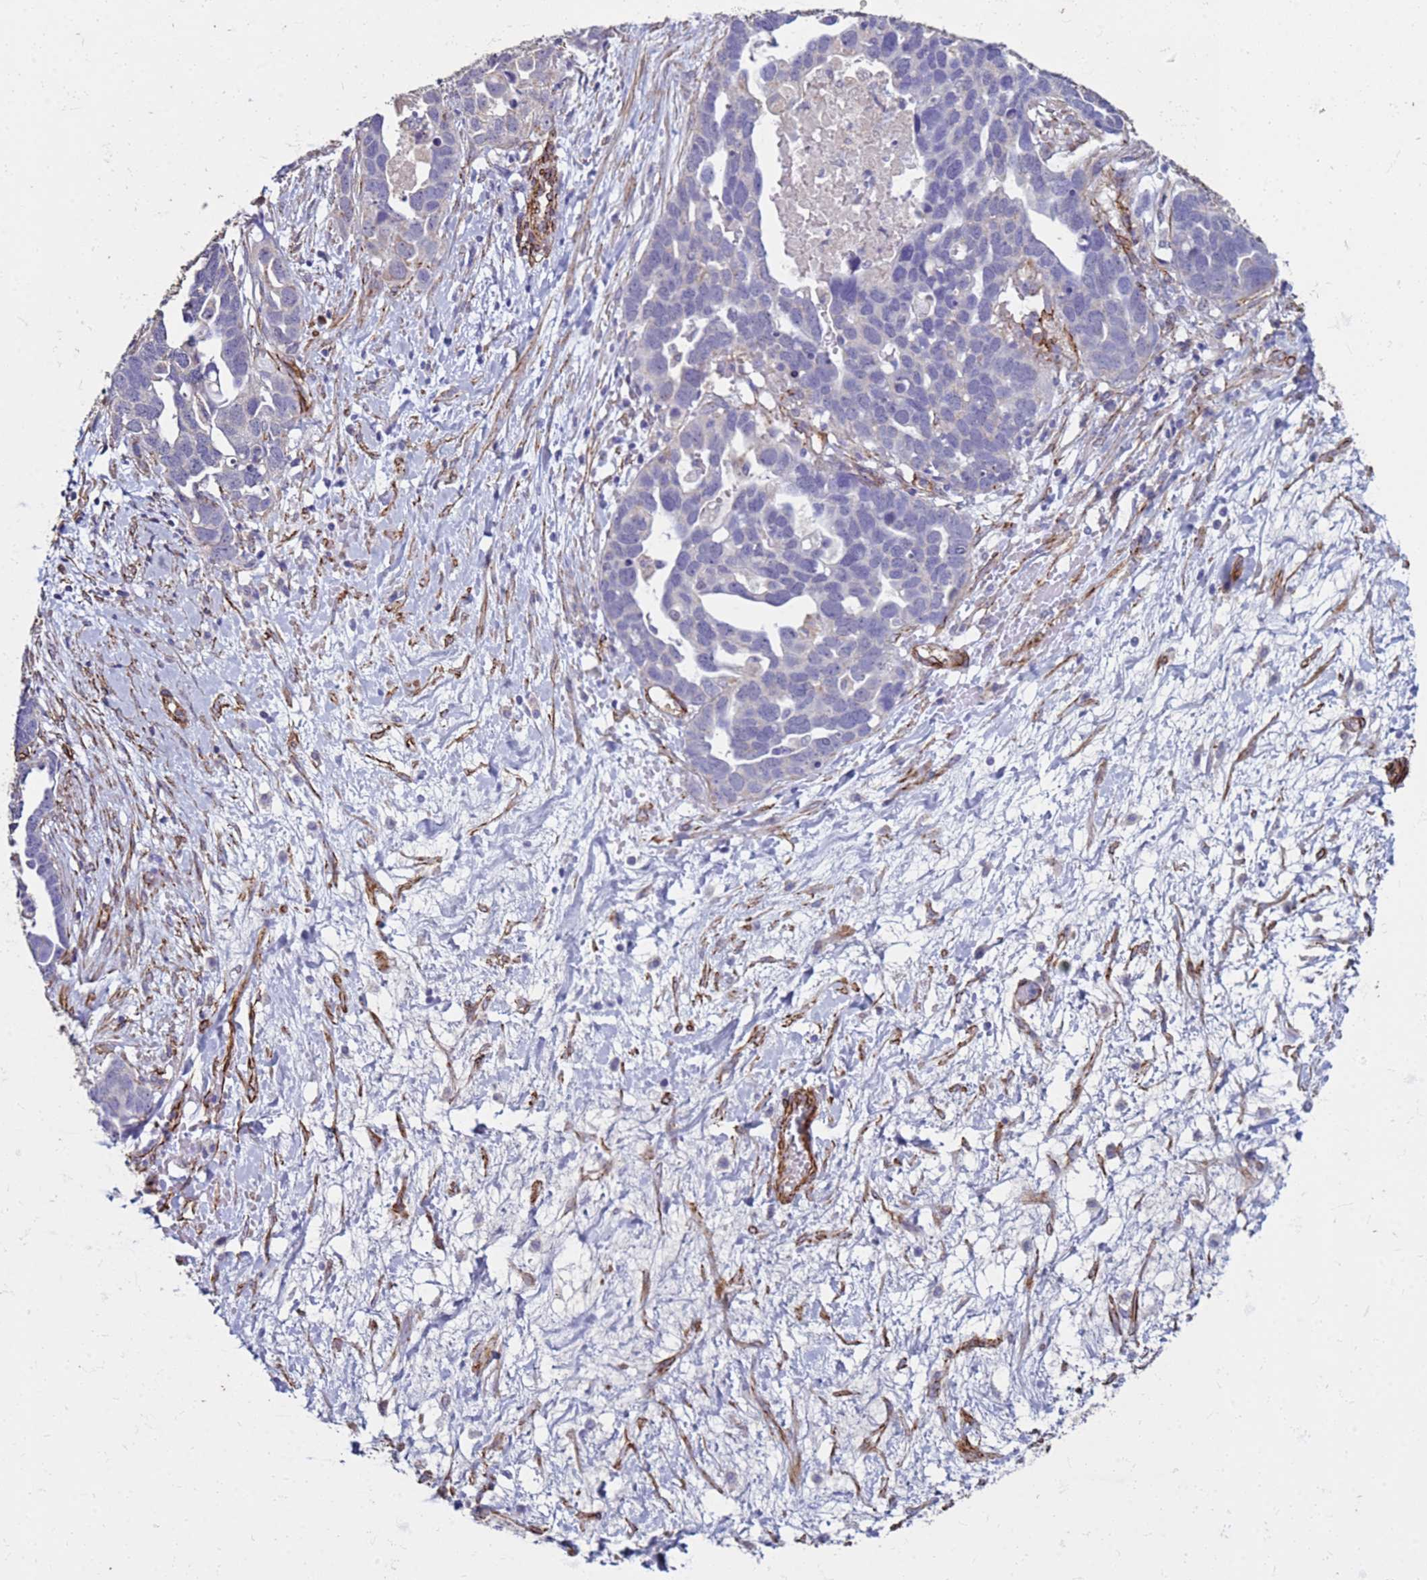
{"staining": {"intensity": "negative", "quantity": "none", "location": "none"}, "tissue": "ovarian cancer", "cell_type": "Tumor cells", "image_type": "cancer", "snomed": [{"axis": "morphology", "description": "Cystadenocarcinoma, serous, NOS"}, {"axis": "topography", "description": "Ovary"}], "caption": "Tumor cells show no significant protein expression in ovarian cancer (serous cystadenocarcinoma).", "gene": "GASK1A", "patient": {"sex": "female", "age": 54}}